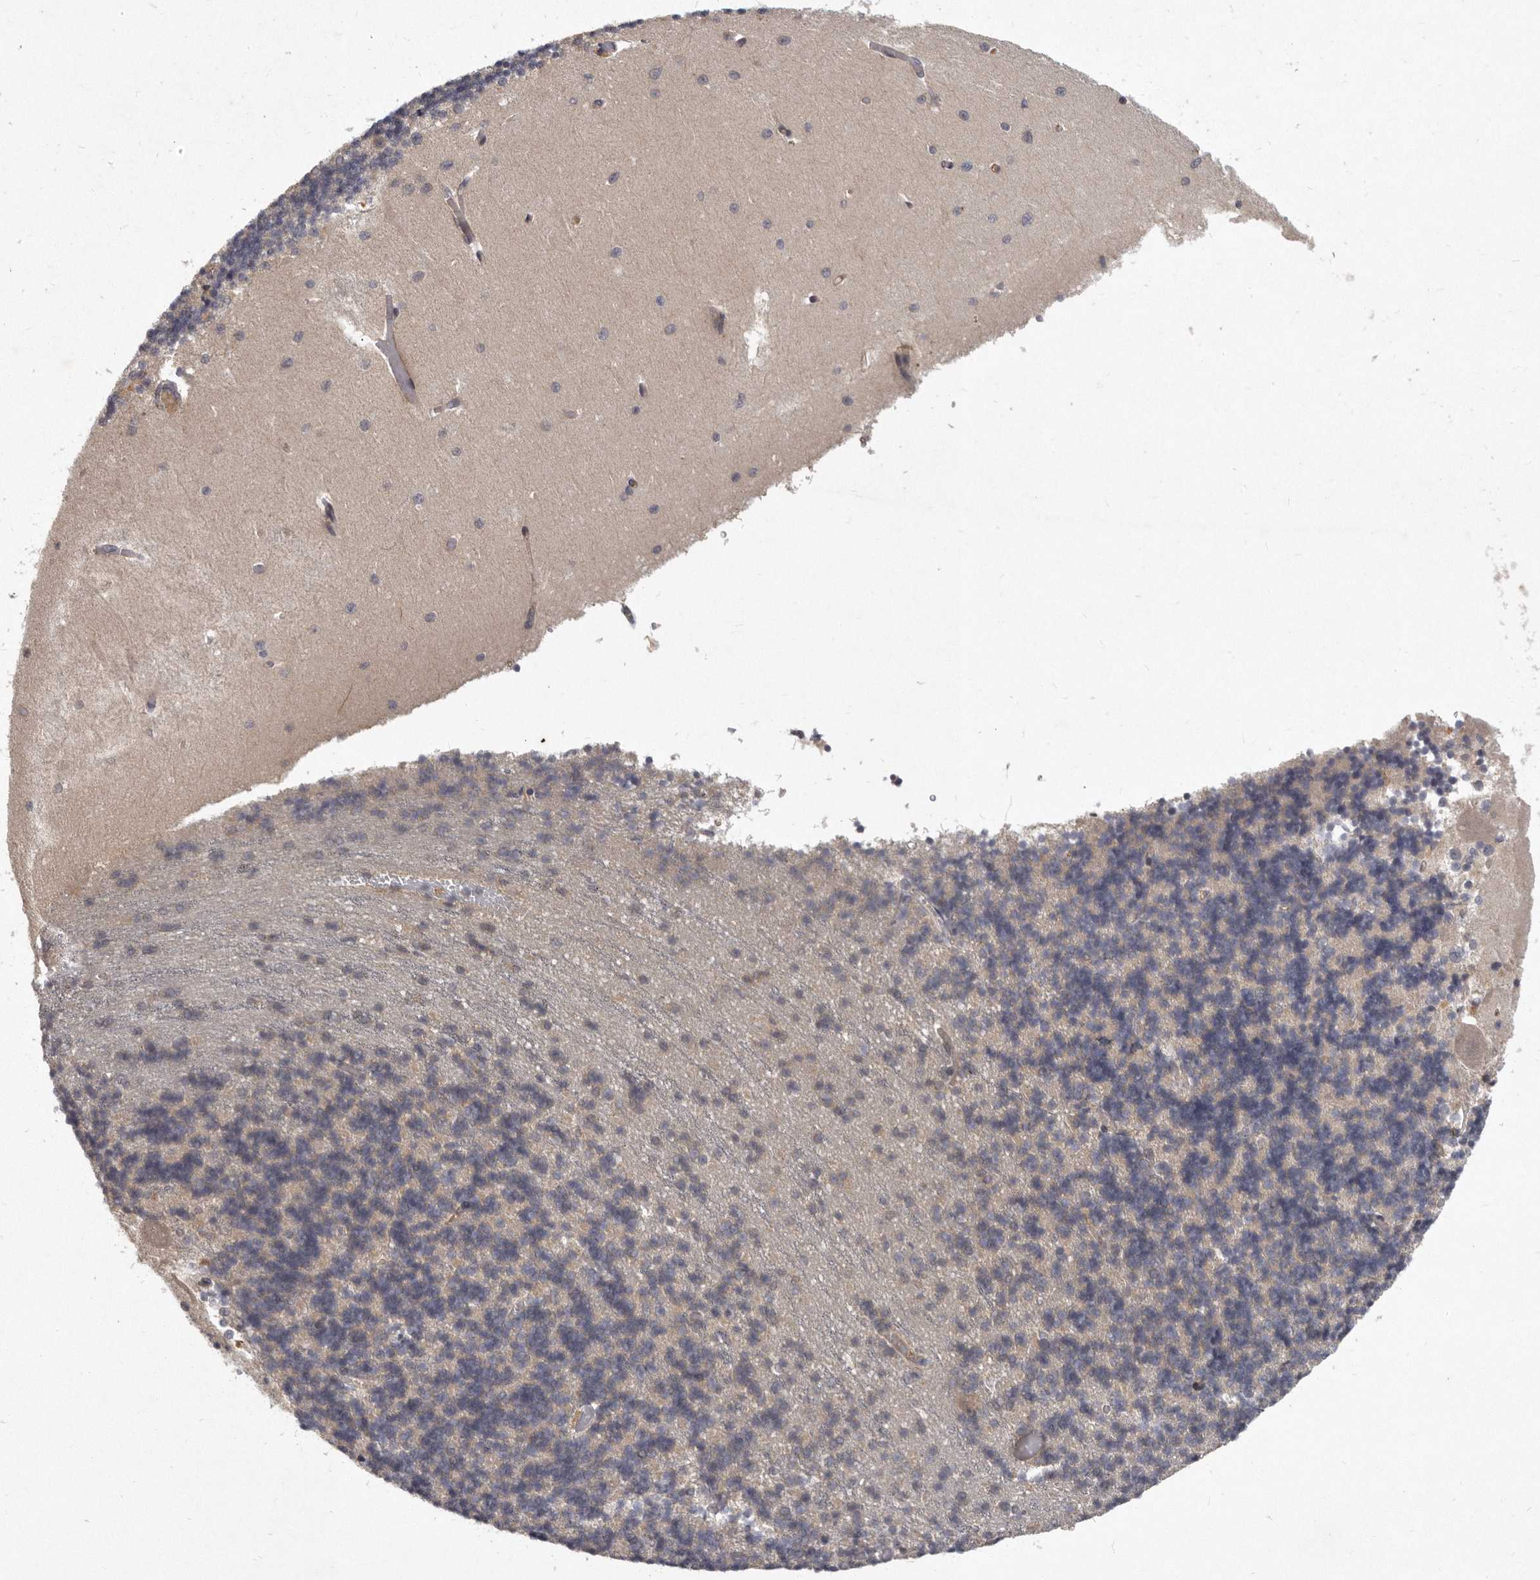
{"staining": {"intensity": "negative", "quantity": "none", "location": "none"}, "tissue": "cerebellum", "cell_type": "Cells in granular layer", "image_type": "normal", "snomed": [{"axis": "morphology", "description": "Normal tissue, NOS"}, {"axis": "topography", "description": "Cerebellum"}], "caption": "DAB (3,3'-diaminobenzidine) immunohistochemical staining of unremarkable cerebellum shows no significant expression in cells in granular layer.", "gene": "SLC22A1", "patient": {"sex": "male", "age": 37}}